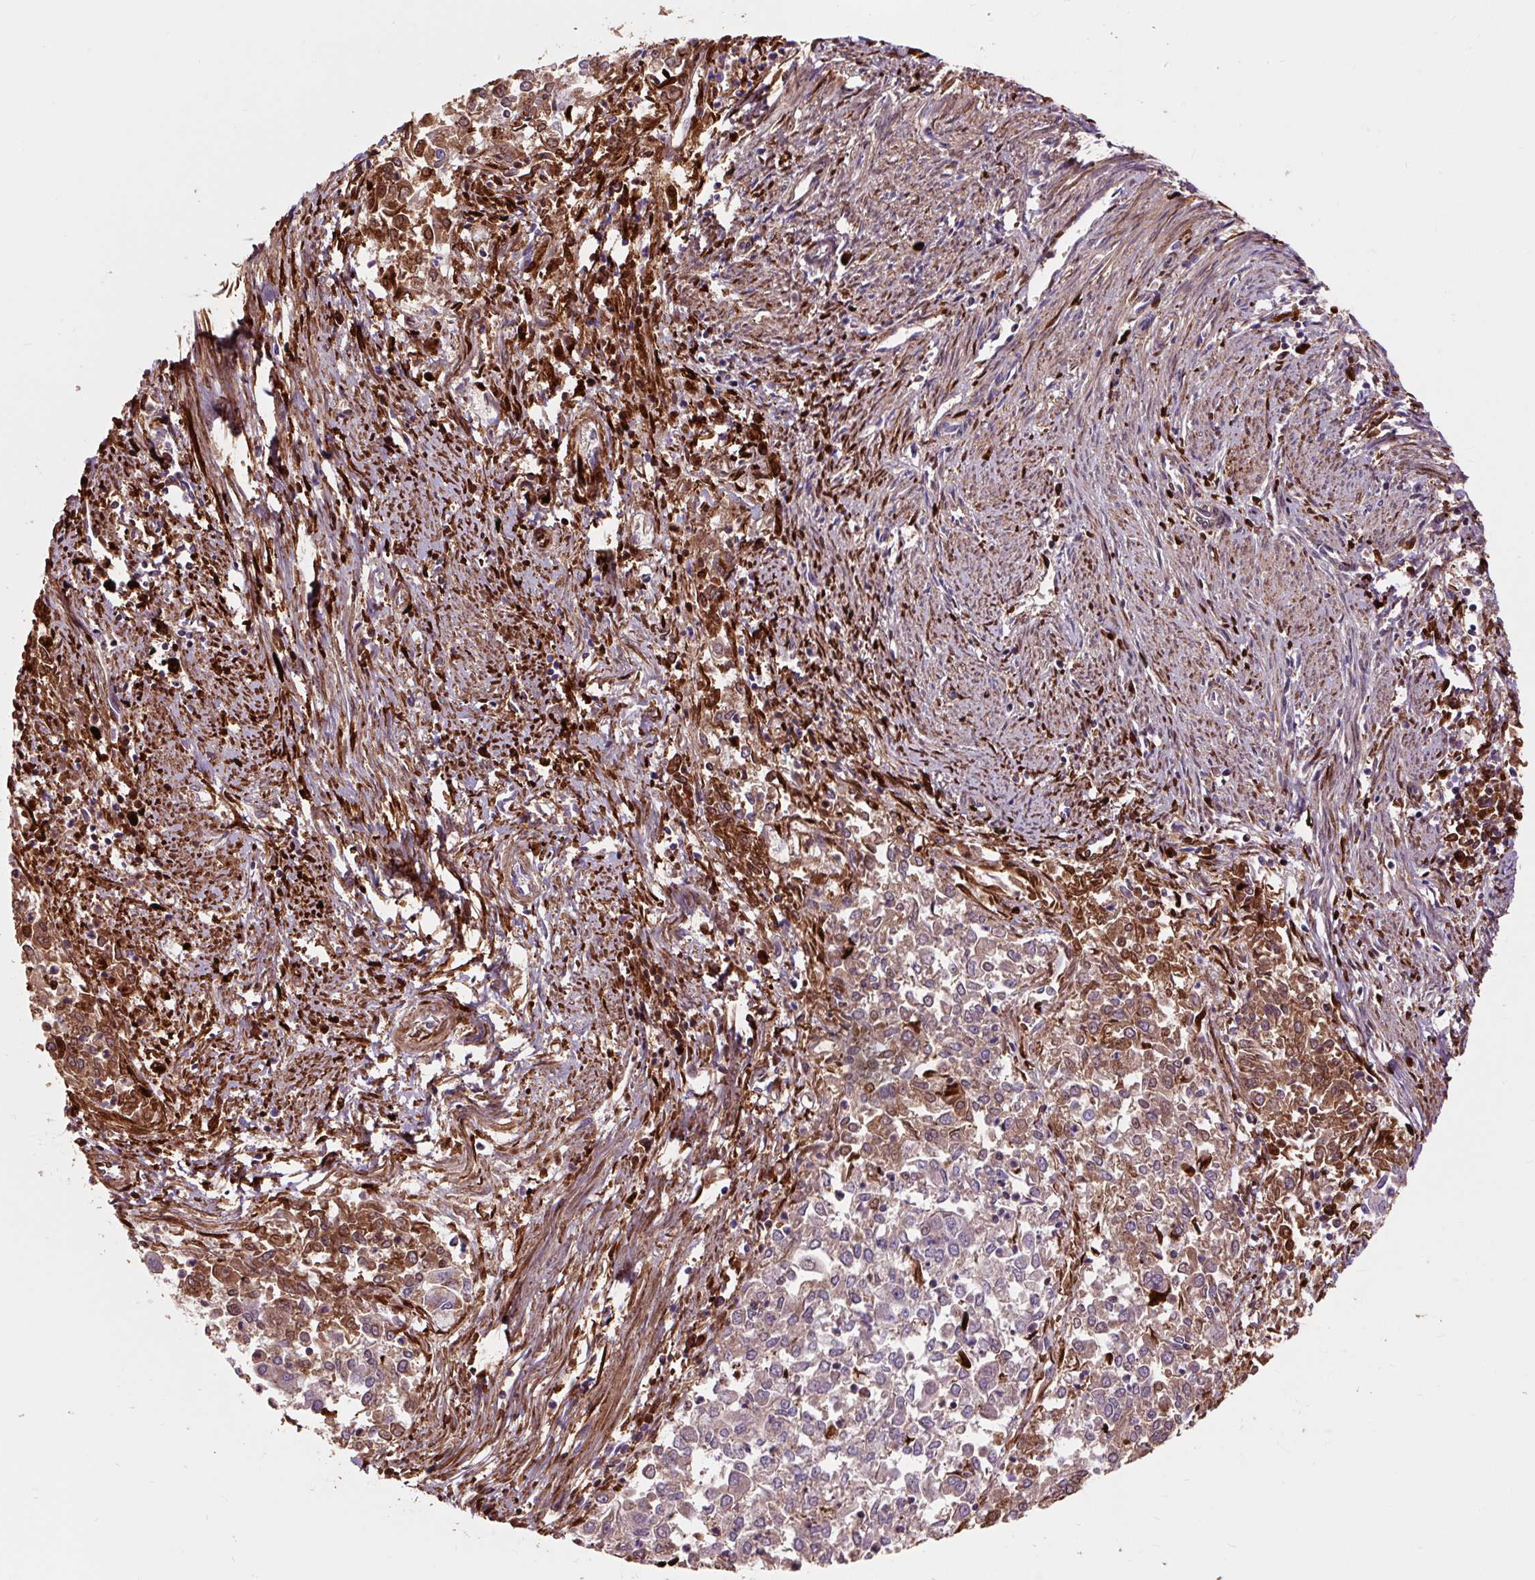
{"staining": {"intensity": "weak", "quantity": "<25%", "location": "cytoplasmic/membranous"}, "tissue": "endometrial cancer", "cell_type": "Tumor cells", "image_type": "cancer", "snomed": [{"axis": "morphology", "description": "Adenocarcinoma, NOS"}, {"axis": "topography", "description": "Endometrium"}], "caption": "Immunohistochemical staining of endometrial adenocarcinoma demonstrates no significant expression in tumor cells. (Stains: DAB (3,3'-diaminobenzidine) IHC with hematoxylin counter stain, Microscopy: brightfield microscopy at high magnification).", "gene": "PRIMPOL", "patient": {"sex": "female", "age": 57}}